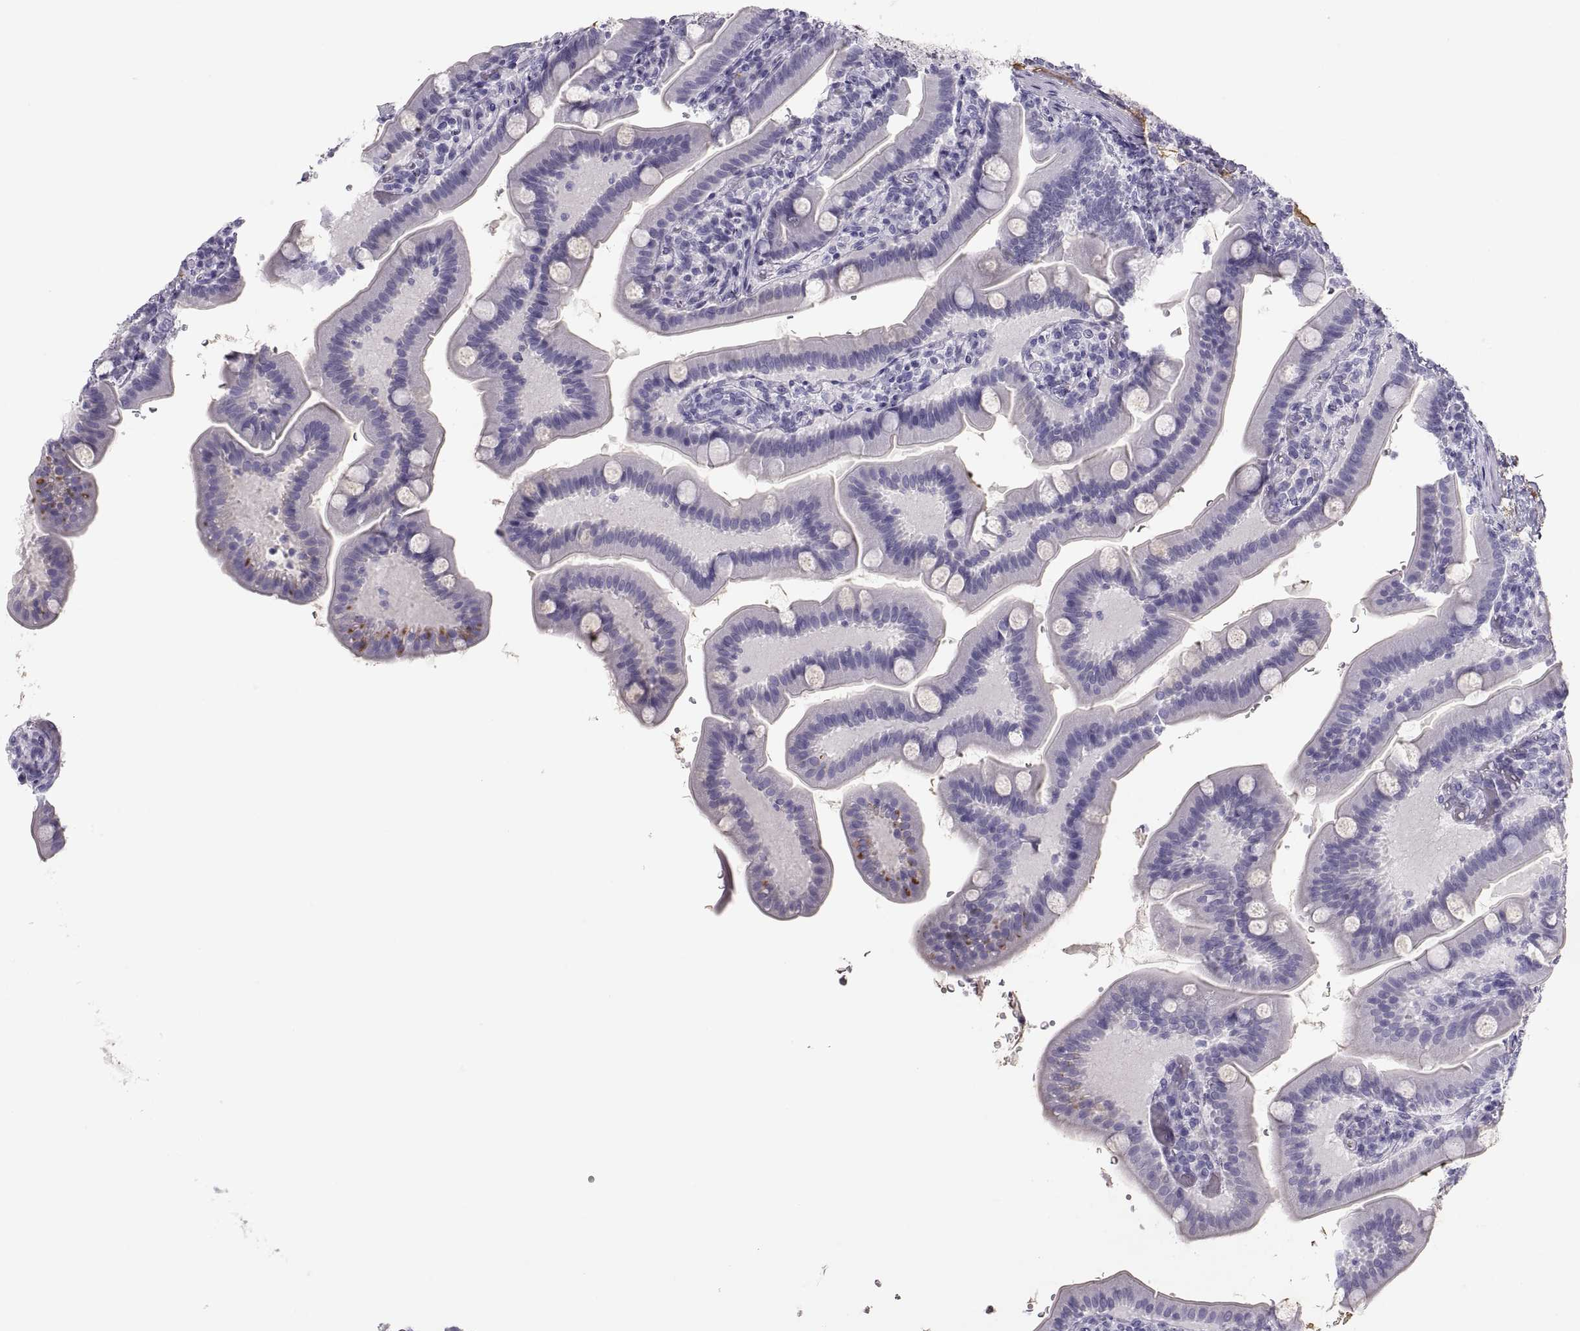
{"staining": {"intensity": "negative", "quantity": "none", "location": "none"}, "tissue": "small intestine", "cell_type": "Glandular cells", "image_type": "normal", "snomed": [{"axis": "morphology", "description": "Normal tissue, NOS"}, {"axis": "topography", "description": "Small intestine"}], "caption": "Immunohistochemistry image of normal small intestine: human small intestine stained with DAB (3,3'-diaminobenzidine) displays no significant protein expression in glandular cells. Nuclei are stained in blue.", "gene": "MAGEB2", "patient": {"sex": "male", "age": 66}}